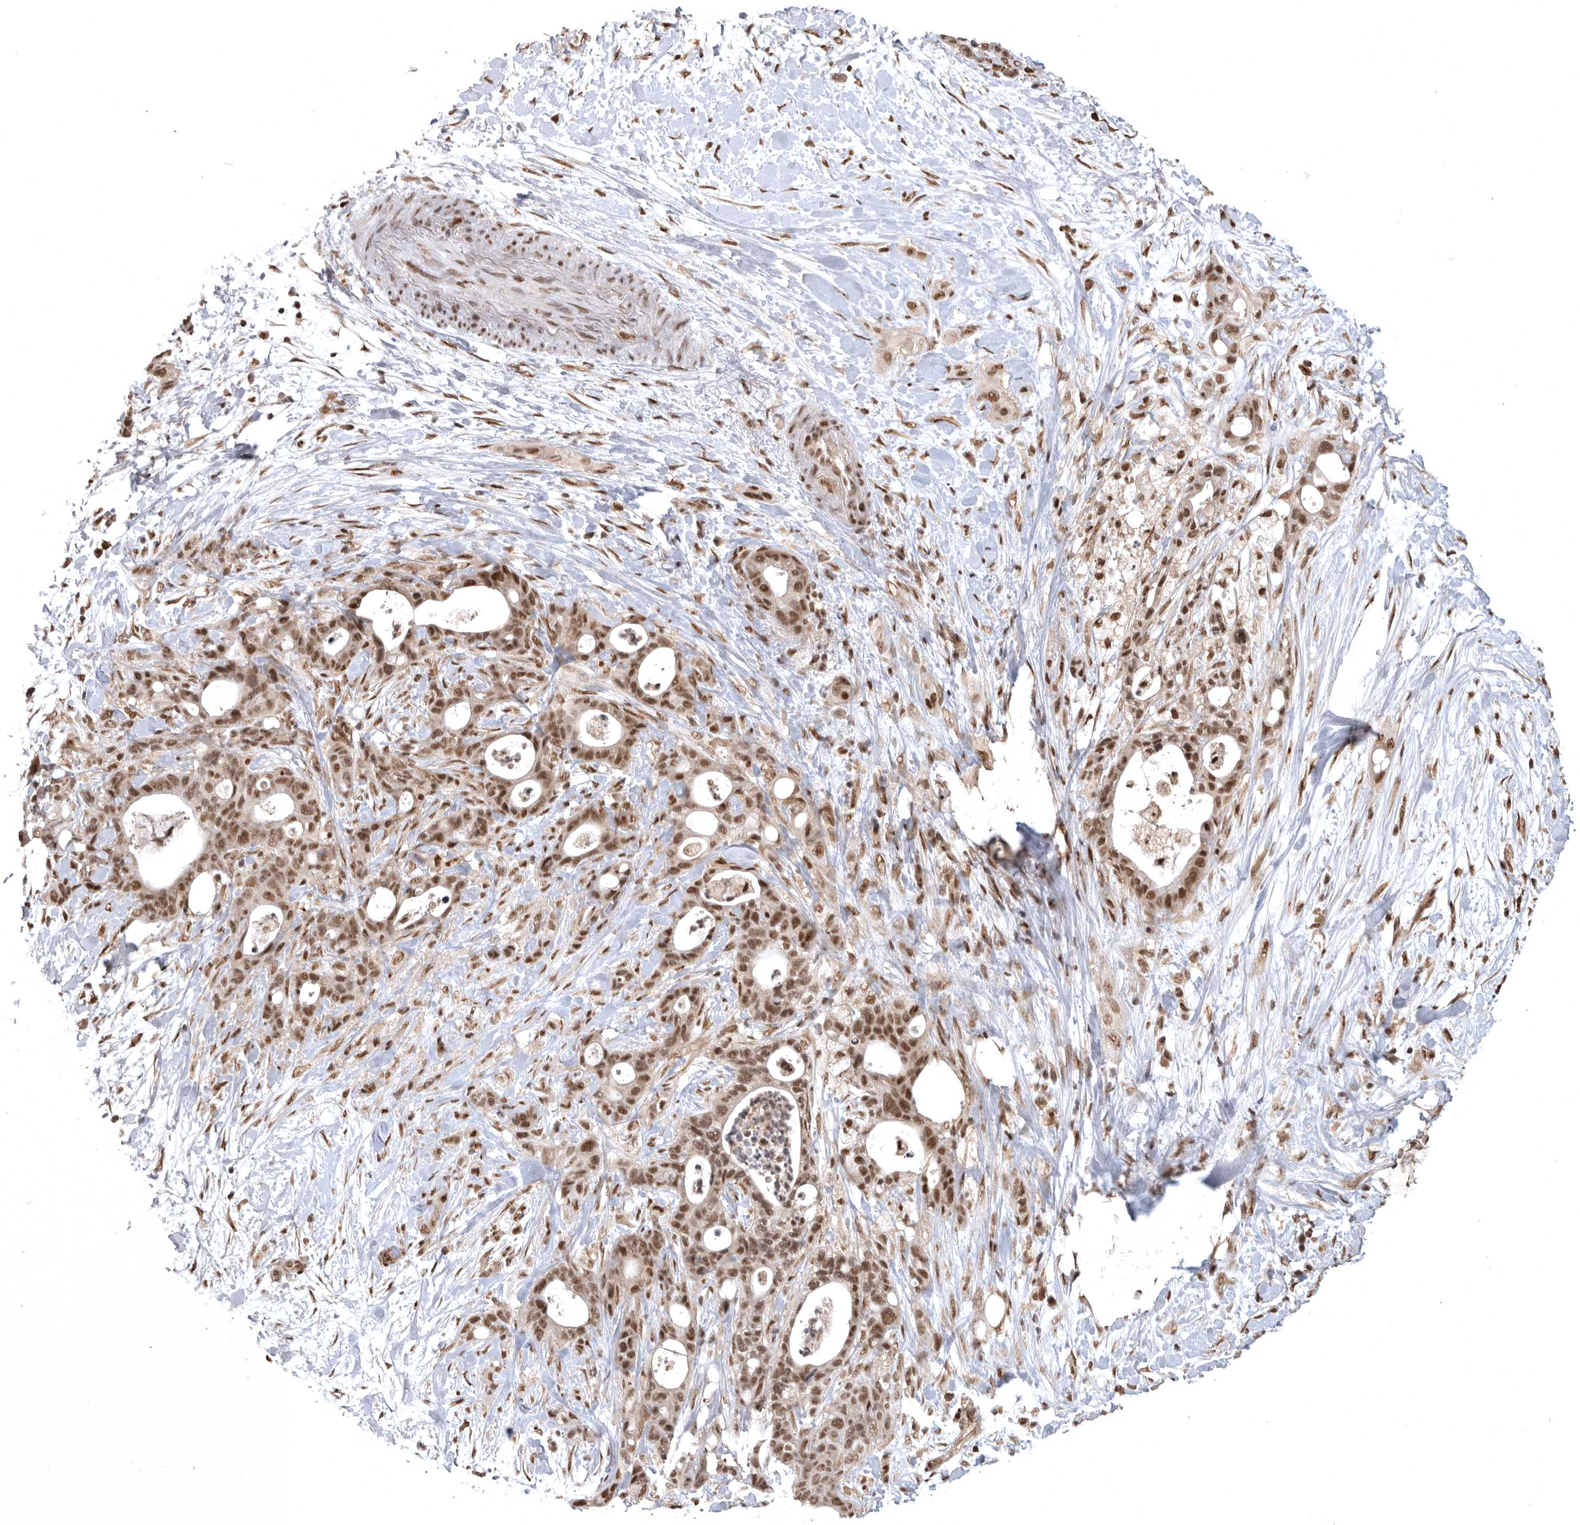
{"staining": {"intensity": "moderate", "quantity": ">75%", "location": "nuclear"}, "tissue": "pancreatic cancer", "cell_type": "Tumor cells", "image_type": "cancer", "snomed": [{"axis": "morphology", "description": "Adenocarcinoma, NOS"}, {"axis": "topography", "description": "Pancreas"}], "caption": "Pancreatic cancer was stained to show a protein in brown. There is medium levels of moderate nuclear positivity in about >75% of tumor cells.", "gene": "CBLL1", "patient": {"sex": "male", "age": 58}}